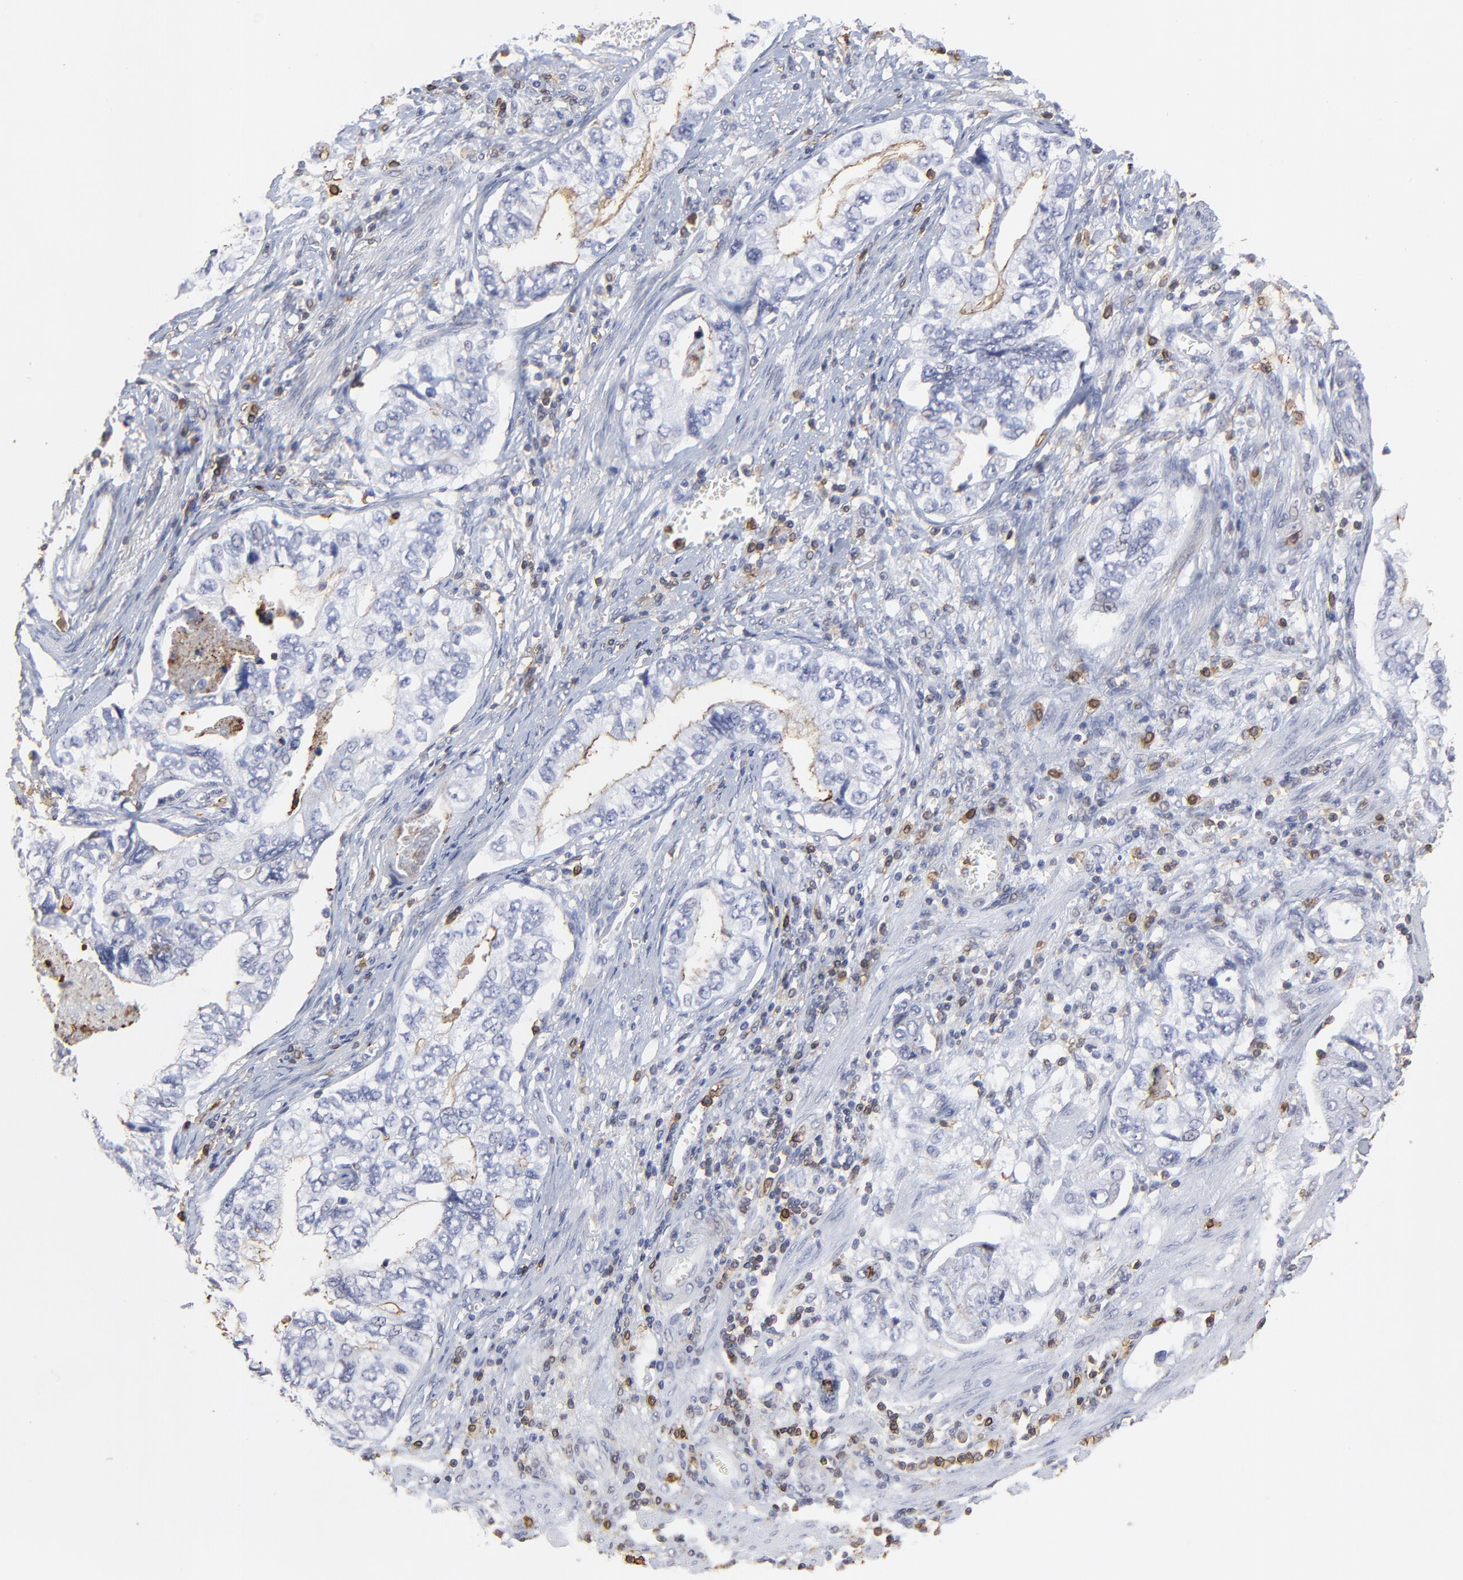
{"staining": {"intensity": "negative", "quantity": "none", "location": "none"}, "tissue": "stomach cancer", "cell_type": "Tumor cells", "image_type": "cancer", "snomed": [{"axis": "morphology", "description": "Adenocarcinoma, NOS"}, {"axis": "topography", "description": "Pancreas"}, {"axis": "topography", "description": "Stomach, upper"}], "caption": "This image is of stomach cancer stained with IHC to label a protein in brown with the nuclei are counter-stained blue. There is no expression in tumor cells. (DAB (3,3'-diaminobenzidine) immunohistochemistry (IHC) with hematoxylin counter stain).", "gene": "SLC6A14", "patient": {"sex": "male", "age": 77}}